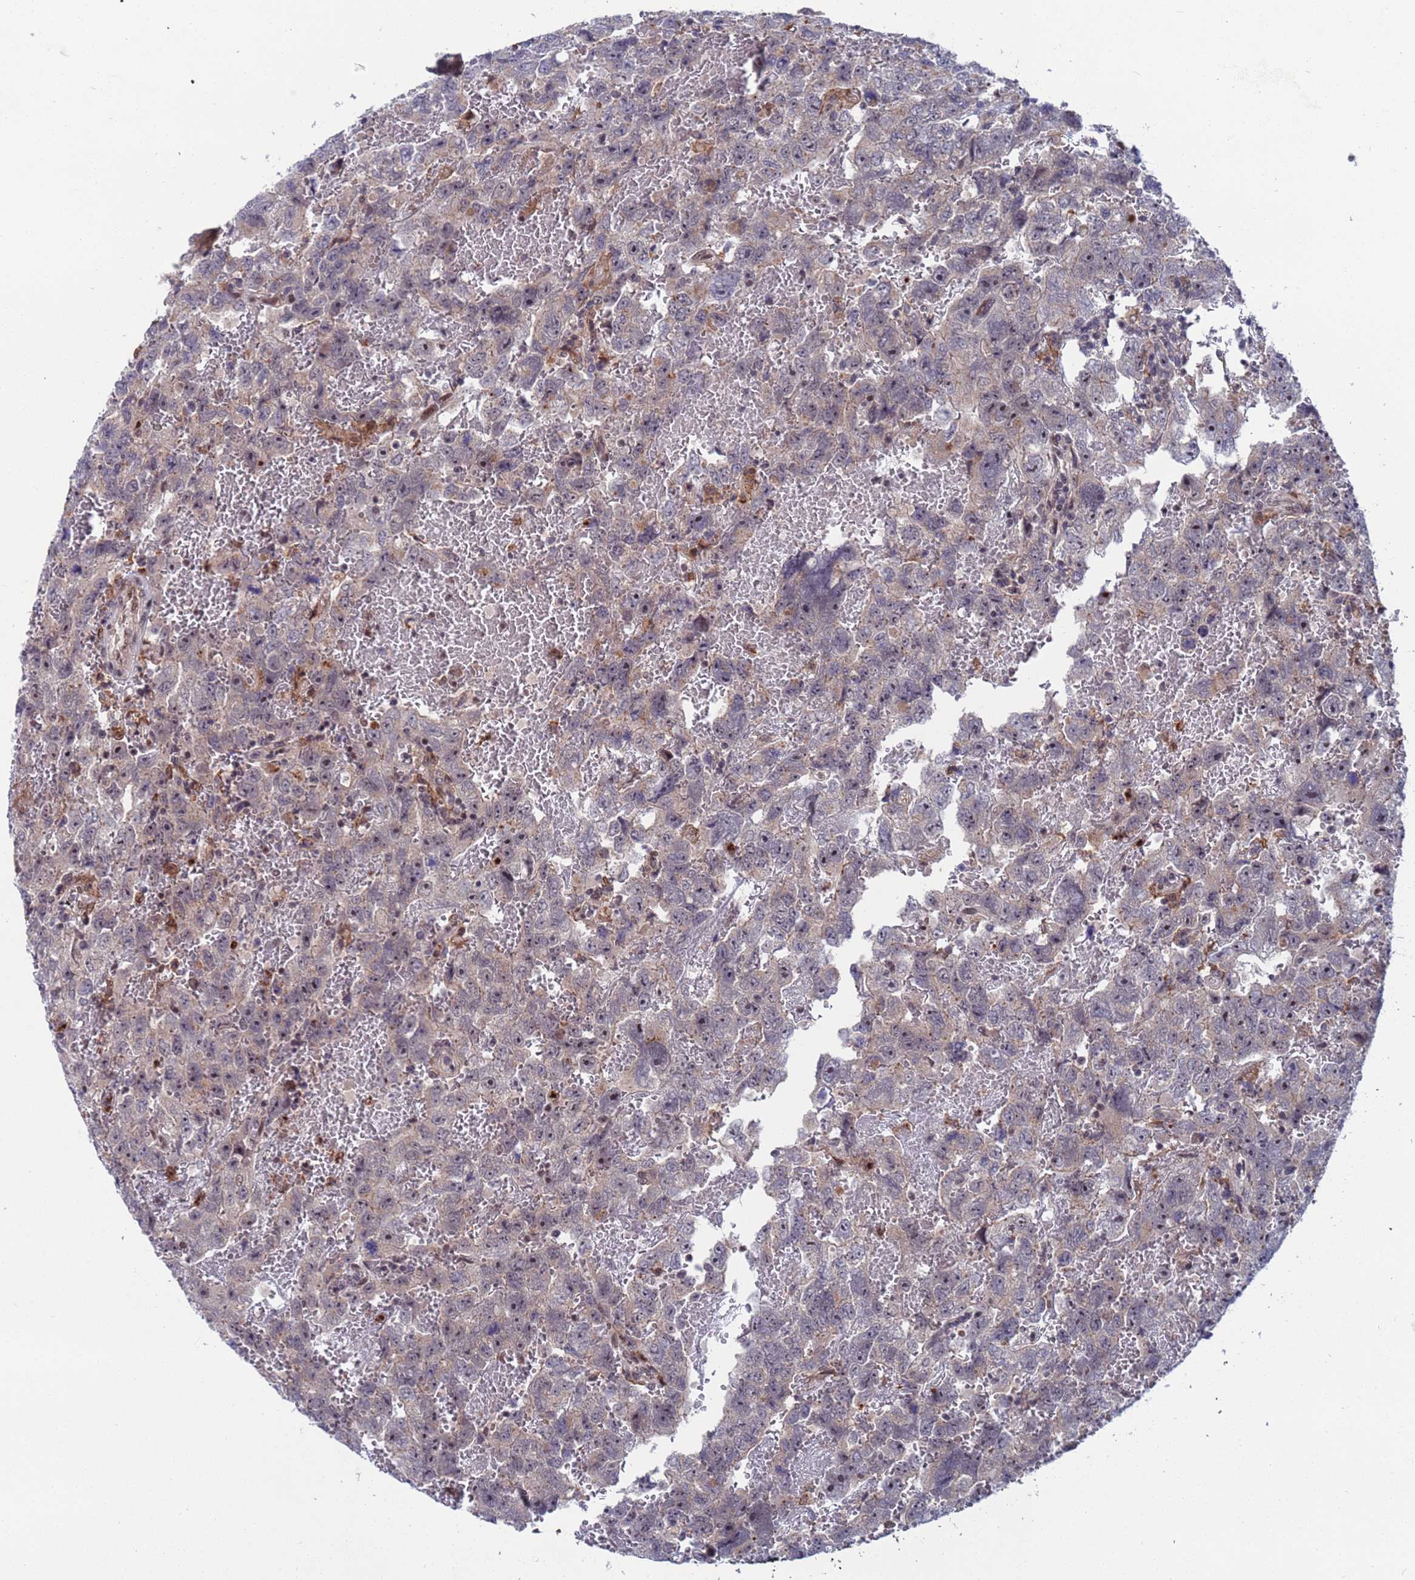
{"staining": {"intensity": "negative", "quantity": "none", "location": "none"}, "tissue": "testis cancer", "cell_type": "Tumor cells", "image_type": "cancer", "snomed": [{"axis": "morphology", "description": "Carcinoma, Embryonal, NOS"}, {"axis": "topography", "description": "Testis"}], "caption": "Immunohistochemical staining of human testis cancer reveals no significant staining in tumor cells.", "gene": "TMBIM6", "patient": {"sex": "male", "age": 45}}